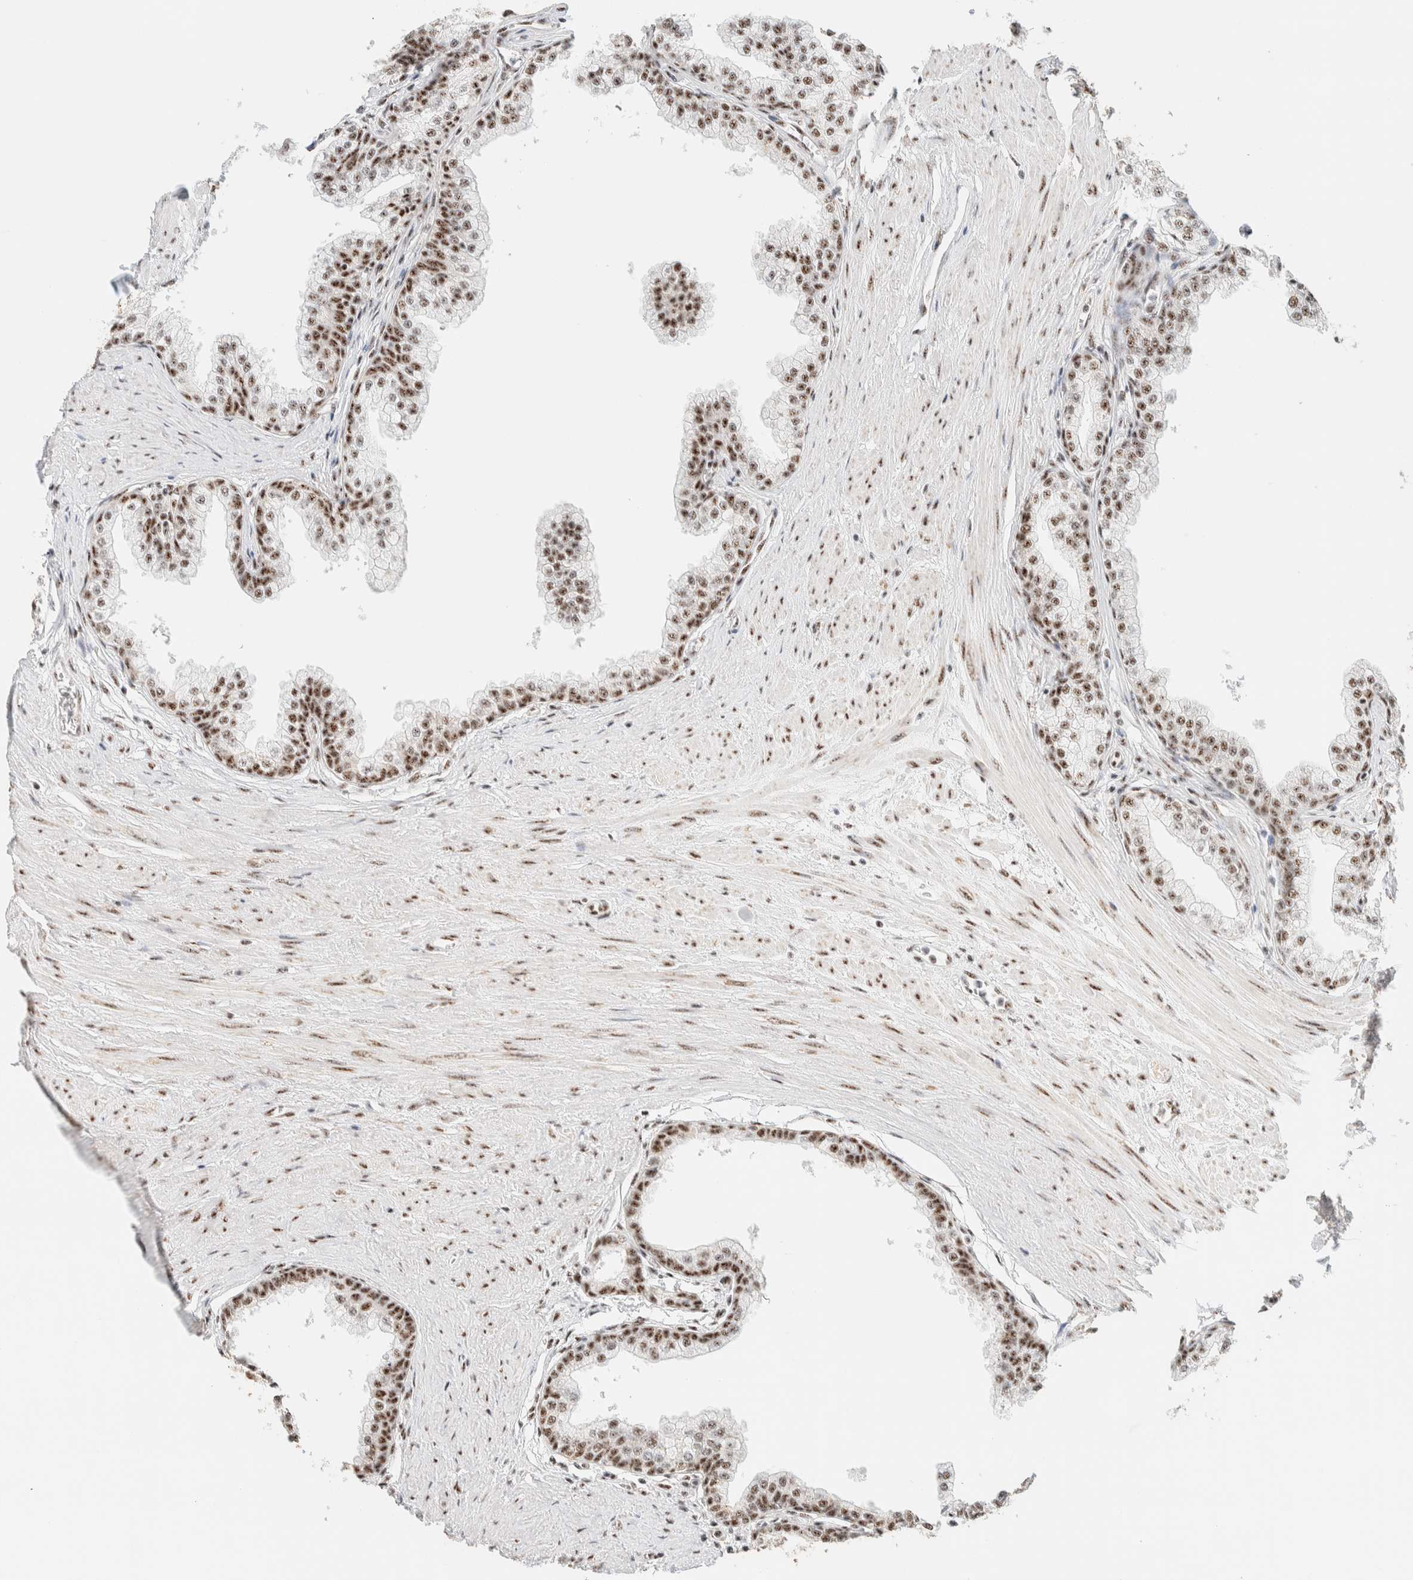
{"staining": {"intensity": "moderate", "quantity": ">75%", "location": "nuclear"}, "tissue": "prostate", "cell_type": "Glandular cells", "image_type": "normal", "snomed": [{"axis": "morphology", "description": "Normal tissue, NOS"}, {"axis": "morphology", "description": "Urothelial carcinoma, Low grade"}, {"axis": "topography", "description": "Urinary bladder"}, {"axis": "topography", "description": "Prostate"}], "caption": "Immunohistochemical staining of normal prostate shows moderate nuclear protein staining in about >75% of glandular cells. (Stains: DAB in brown, nuclei in blue, Microscopy: brightfield microscopy at high magnification).", "gene": "SON", "patient": {"sex": "male", "age": 60}}